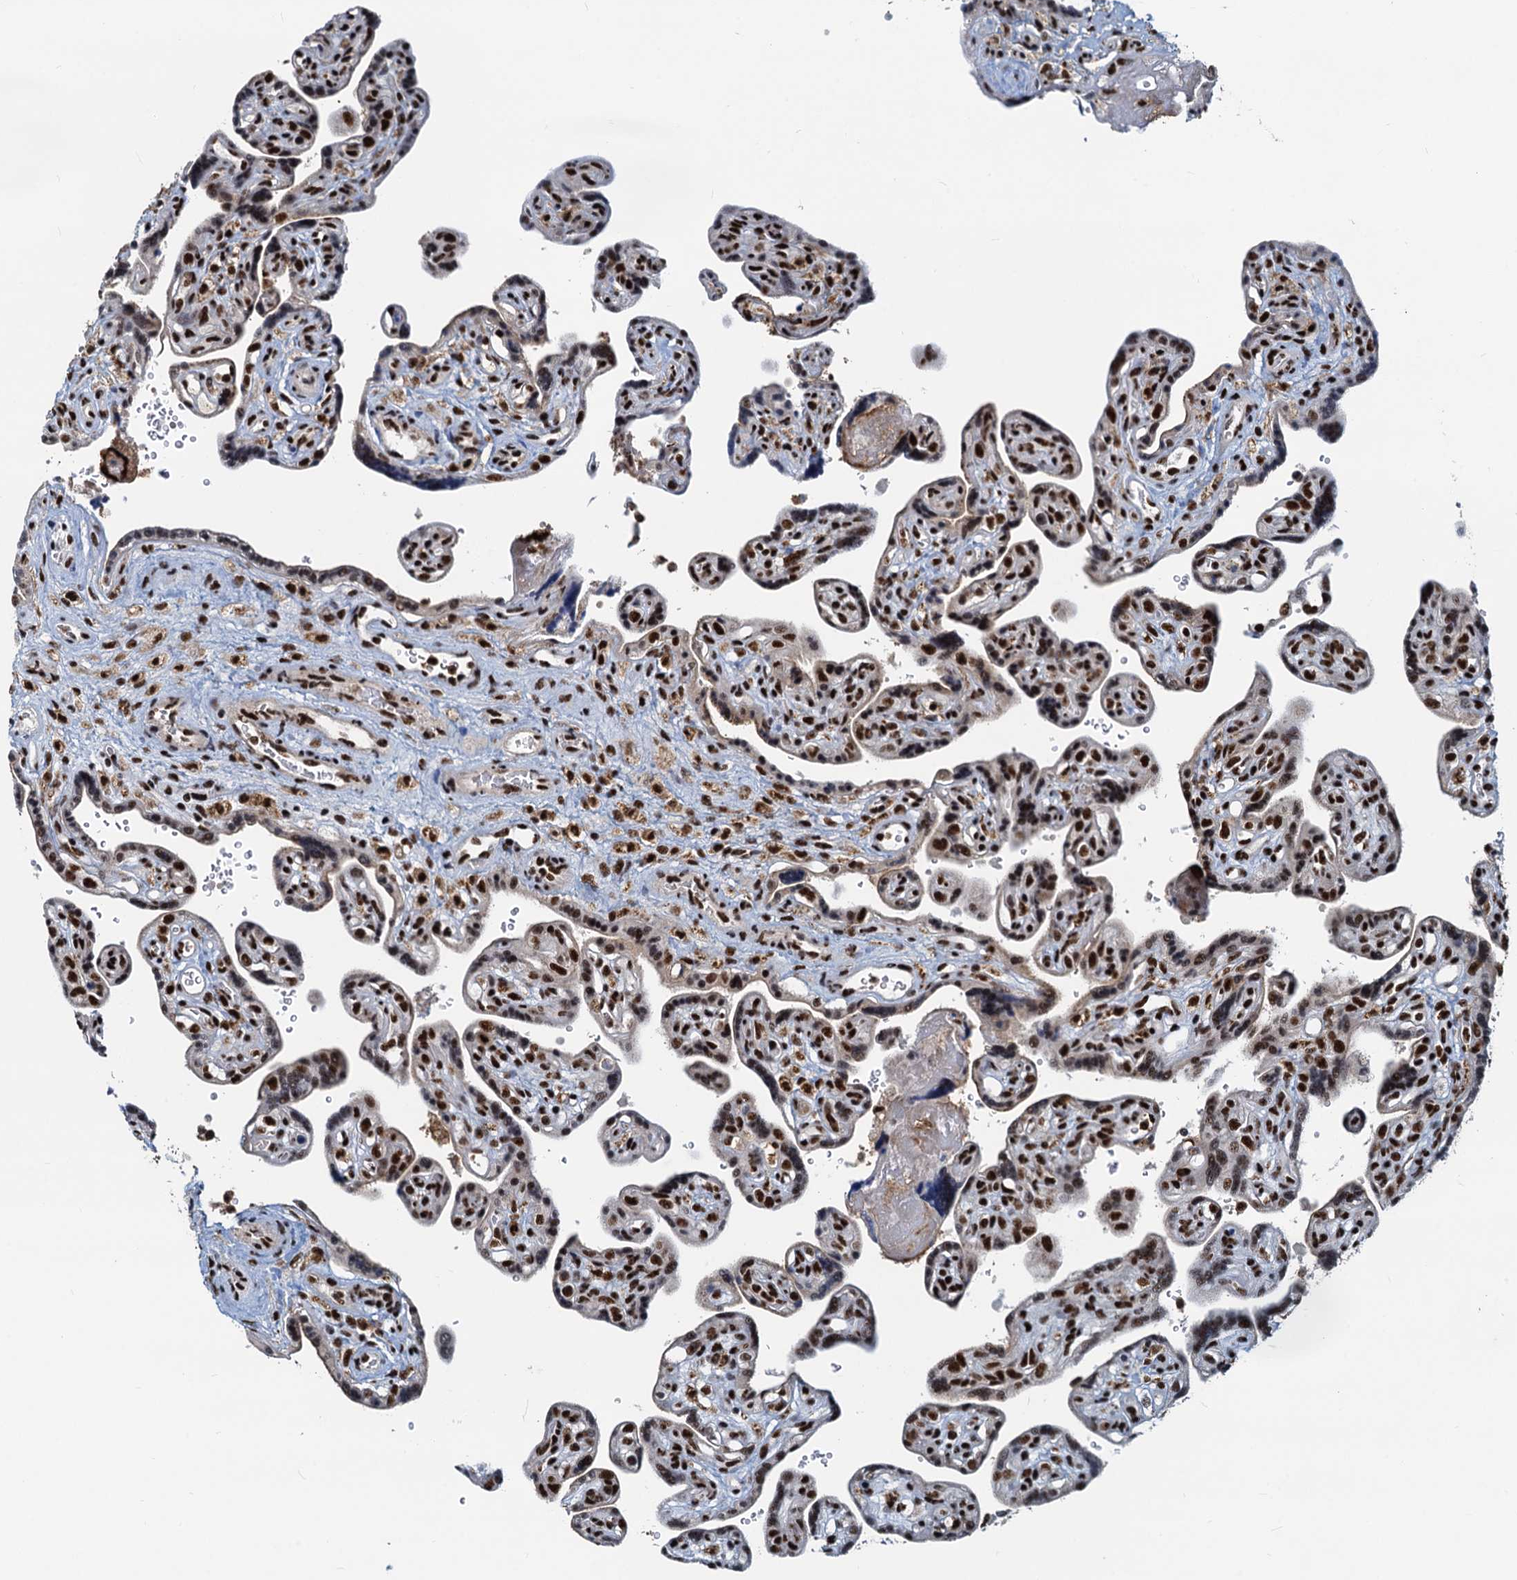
{"staining": {"intensity": "strong", "quantity": ">75%", "location": "nuclear"}, "tissue": "placenta", "cell_type": "Trophoblastic cells", "image_type": "normal", "snomed": [{"axis": "morphology", "description": "Normal tissue, NOS"}, {"axis": "topography", "description": "Placenta"}], "caption": "High-power microscopy captured an immunohistochemistry (IHC) image of unremarkable placenta, revealing strong nuclear positivity in approximately >75% of trophoblastic cells.", "gene": "RBM26", "patient": {"sex": "female", "age": 39}}